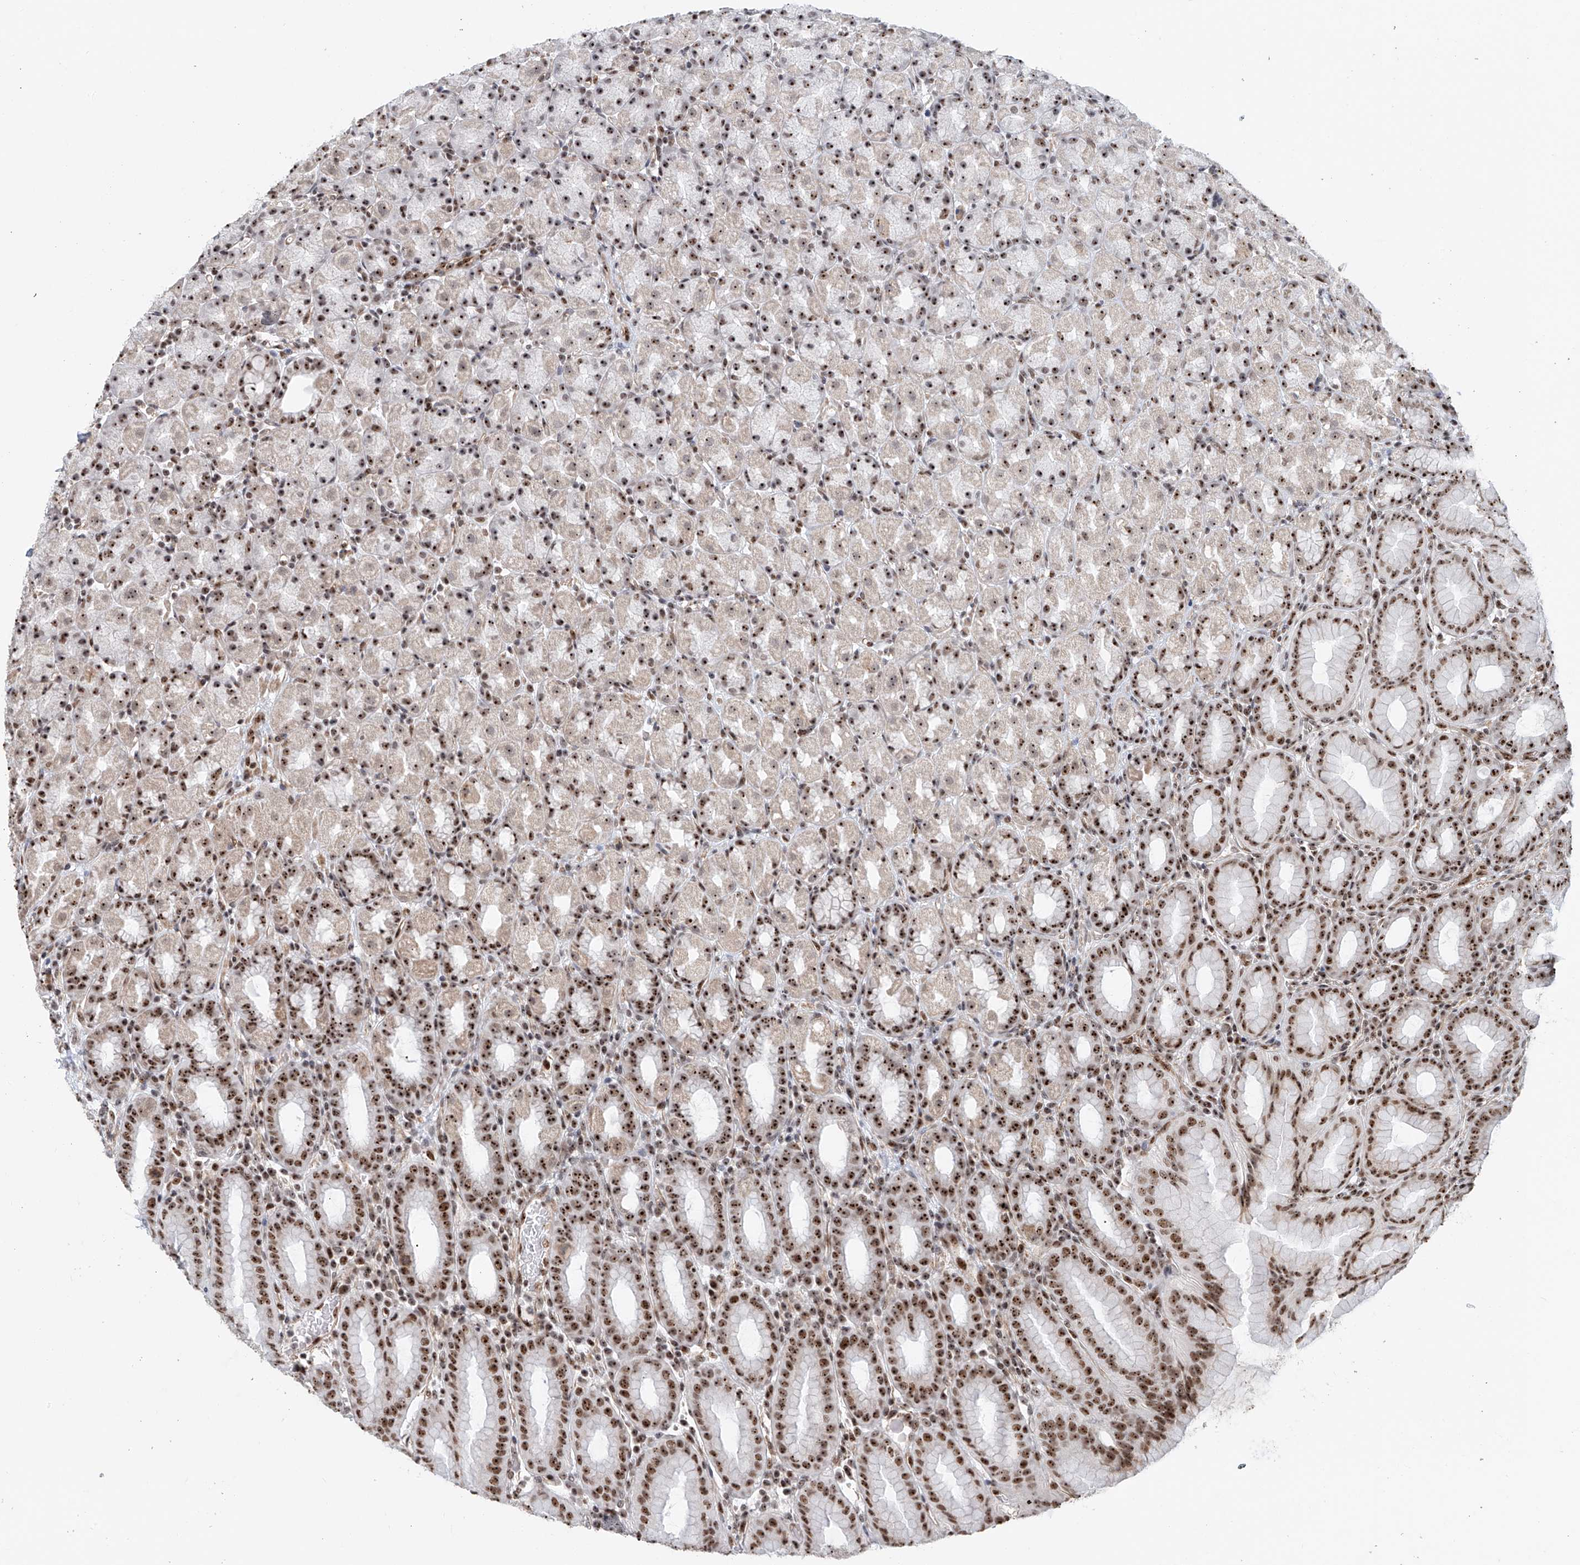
{"staining": {"intensity": "strong", "quantity": "25%-75%", "location": "cytoplasmic/membranous,nuclear"}, "tissue": "stomach", "cell_type": "Glandular cells", "image_type": "normal", "snomed": [{"axis": "morphology", "description": "Normal tissue, NOS"}, {"axis": "topography", "description": "Stomach, upper"}], "caption": "Brown immunohistochemical staining in normal human stomach reveals strong cytoplasmic/membranous,nuclear positivity in approximately 25%-75% of glandular cells.", "gene": "PRUNE2", "patient": {"sex": "male", "age": 68}}